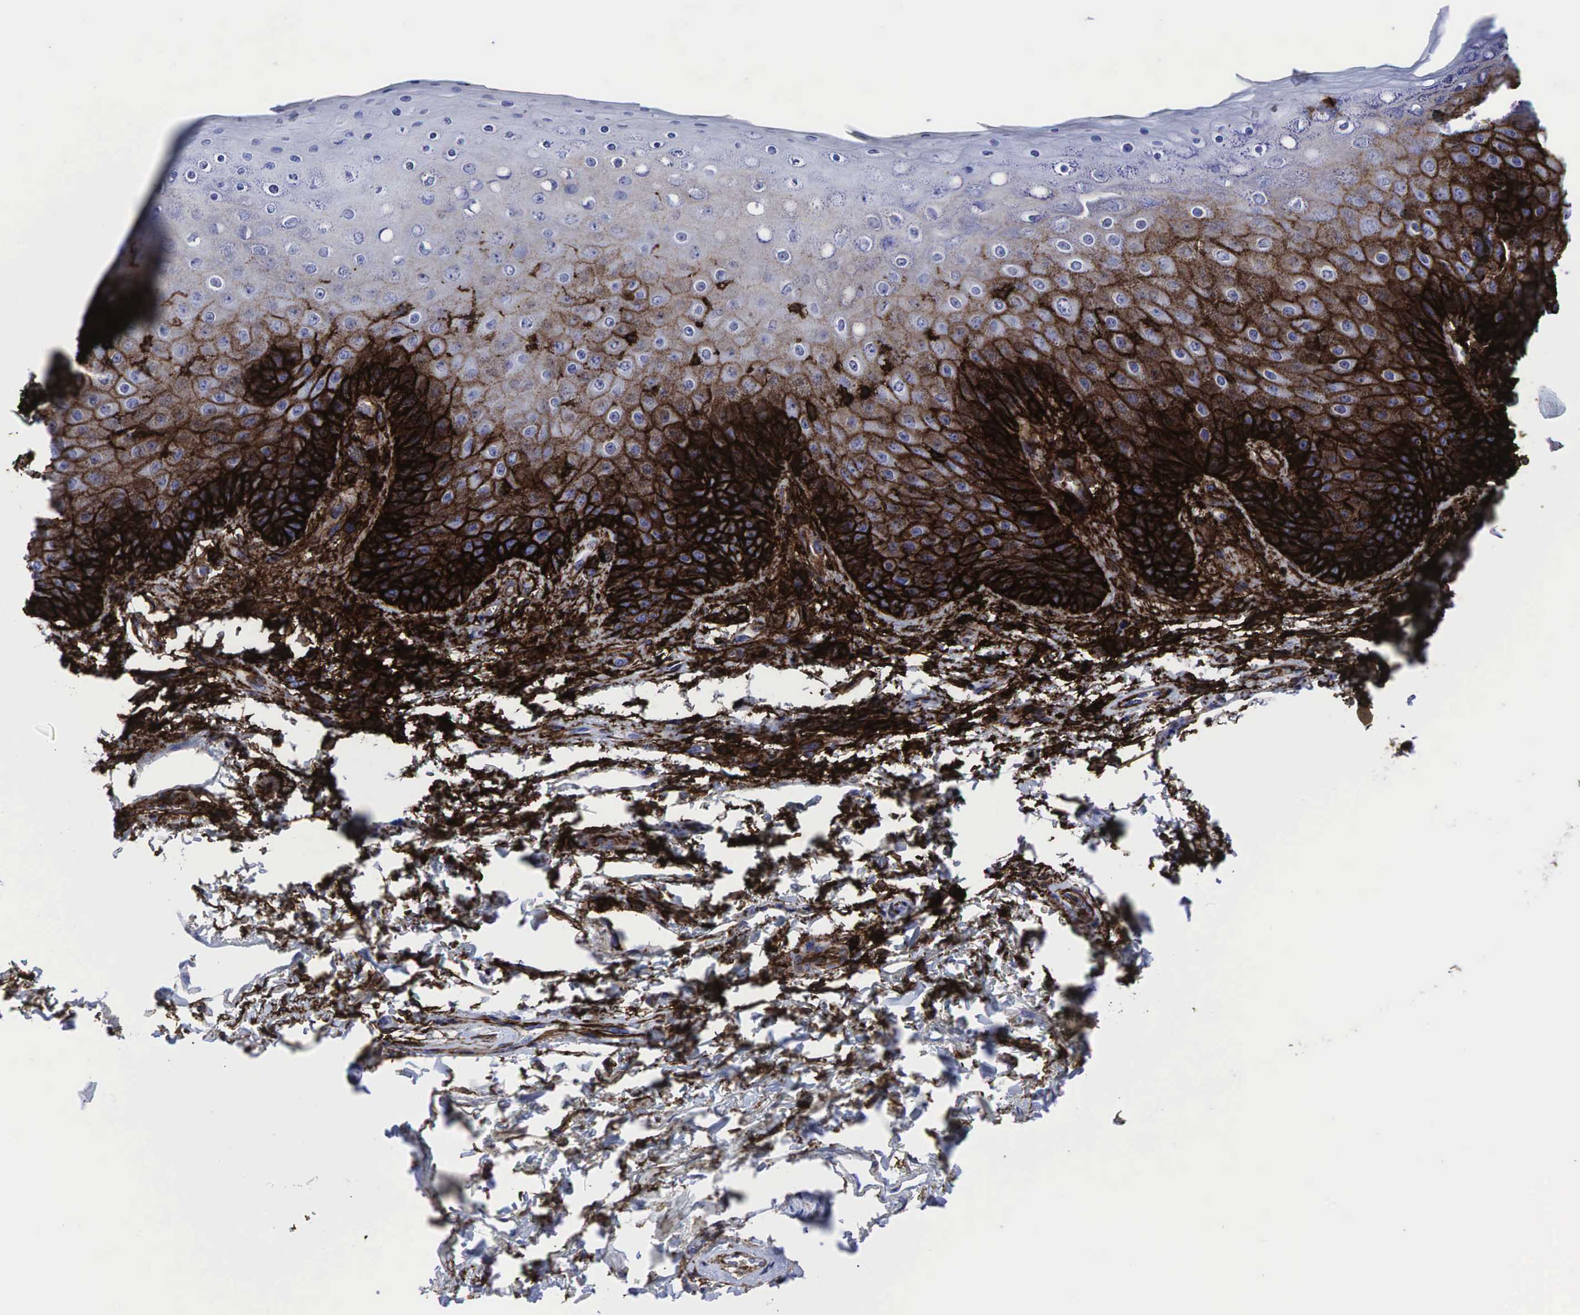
{"staining": {"intensity": "strong", "quantity": "25%-75%", "location": "cytoplasmic/membranous"}, "tissue": "skin", "cell_type": "Epidermal cells", "image_type": "normal", "snomed": [{"axis": "morphology", "description": "Normal tissue, NOS"}, {"axis": "topography", "description": "Anal"}, {"axis": "topography", "description": "Peripheral nerve tissue"}], "caption": "Human skin stained with a brown dye exhibits strong cytoplasmic/membranous positive expression in about 25%-75% of epidermal cells.", "gene": "CD44", "patient": {"sex": "female", "age": 46}}